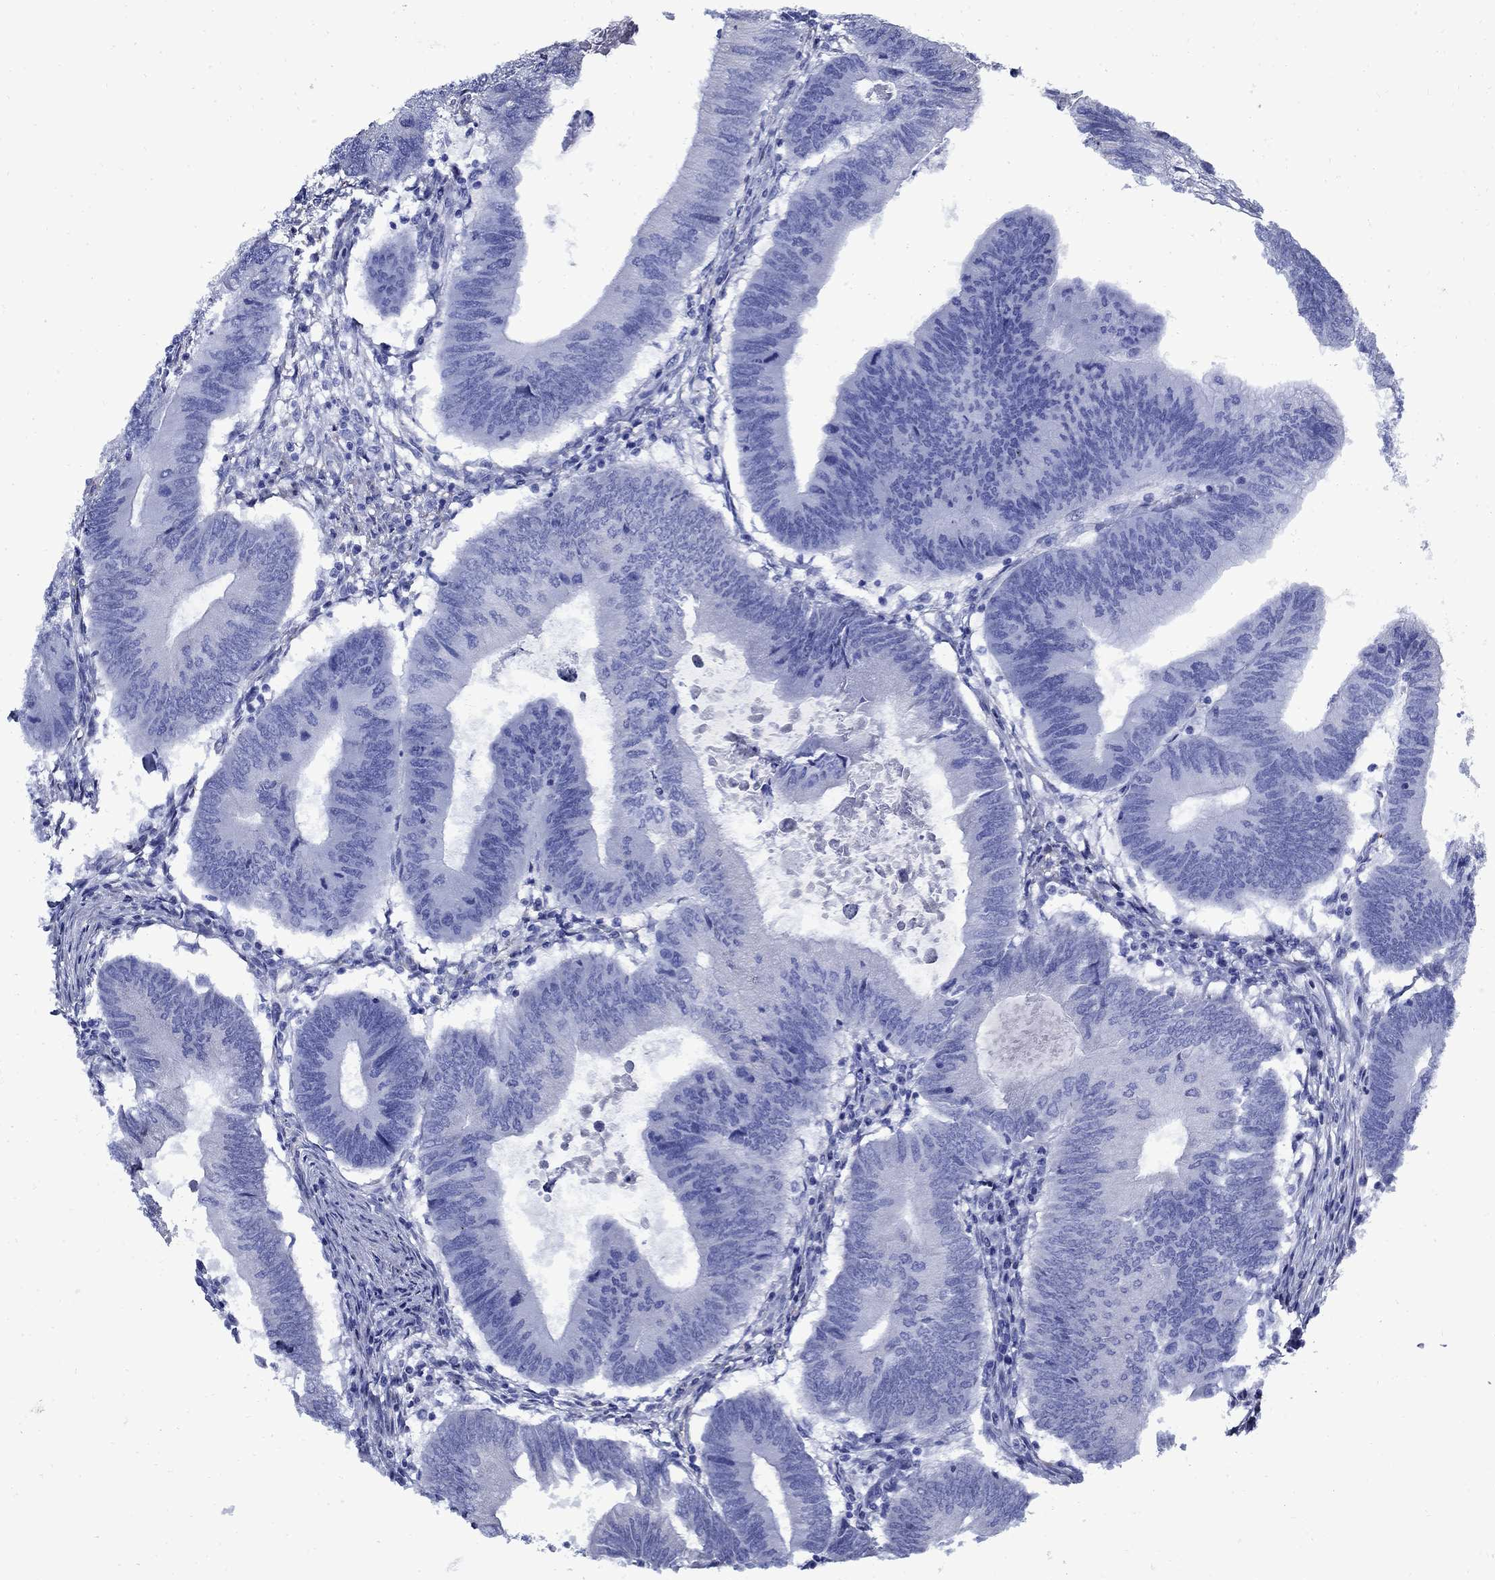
{"staining": {"intensity": "negative", "quantity": "none", "location": "none"}, "tissue": "colorectal cancer", "cell_type": "Tumor cells", "image_type": "cancer", "snomed": [{"axis": "morphology", "description": "Adenocarcinoma, NOS"}, {"axis": "topography", "description": "Colon"}], "caption": "Colorectal cancer (adenocarcinoma) was stained to show a protein in brown. There is no significant positivity in tumor cells. Brightfield microscopy of IHC stained with DAB (3,3'-diaminobenzidine) (brown) and hematoxylin (blue), captured at high magnification.", "gene": "VTN", "patient": {"sex": "male", "age": 53}}